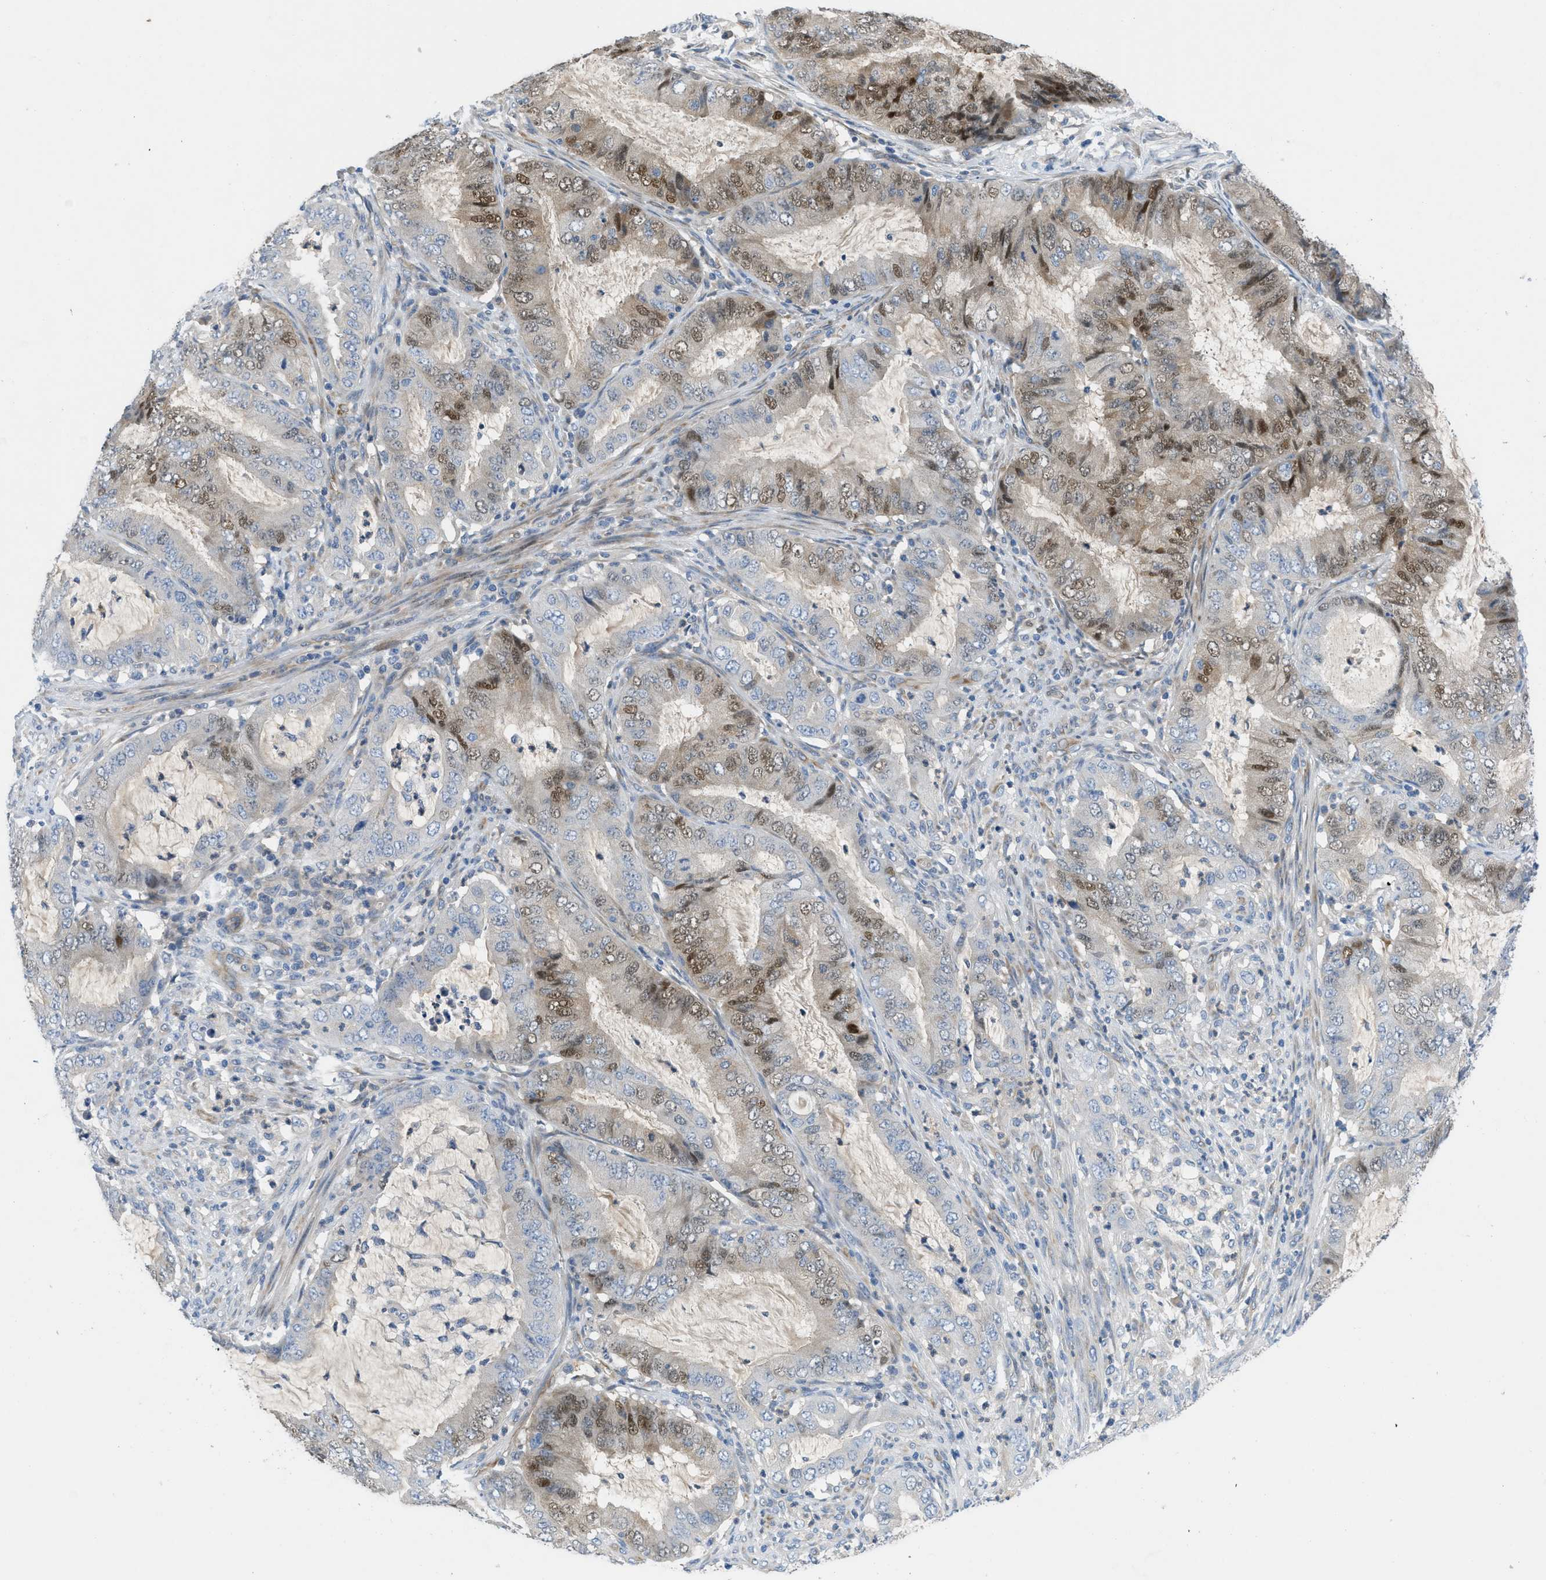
{"staining": {"intensity": "moderate", "quantity": "25%-75%", "location": "nuclear"}, "tissue": "endometrial cancer", "cell_type": "Tumor cells", "image_type": "cancer", "snomed": [{"axis": "morphology", "description": "Adenocarcinoma, NOS"}, {"axis": "topography", "description": "Endometrium"}], "caption": "Immunohistochemical staining of endometrial adenocarcinoma reveals medium levels of moderate nuclear positivity in about 25%-75% of tumor cells.", "gene": "PGR", "patient": {"sex": "female", "age": 70}}